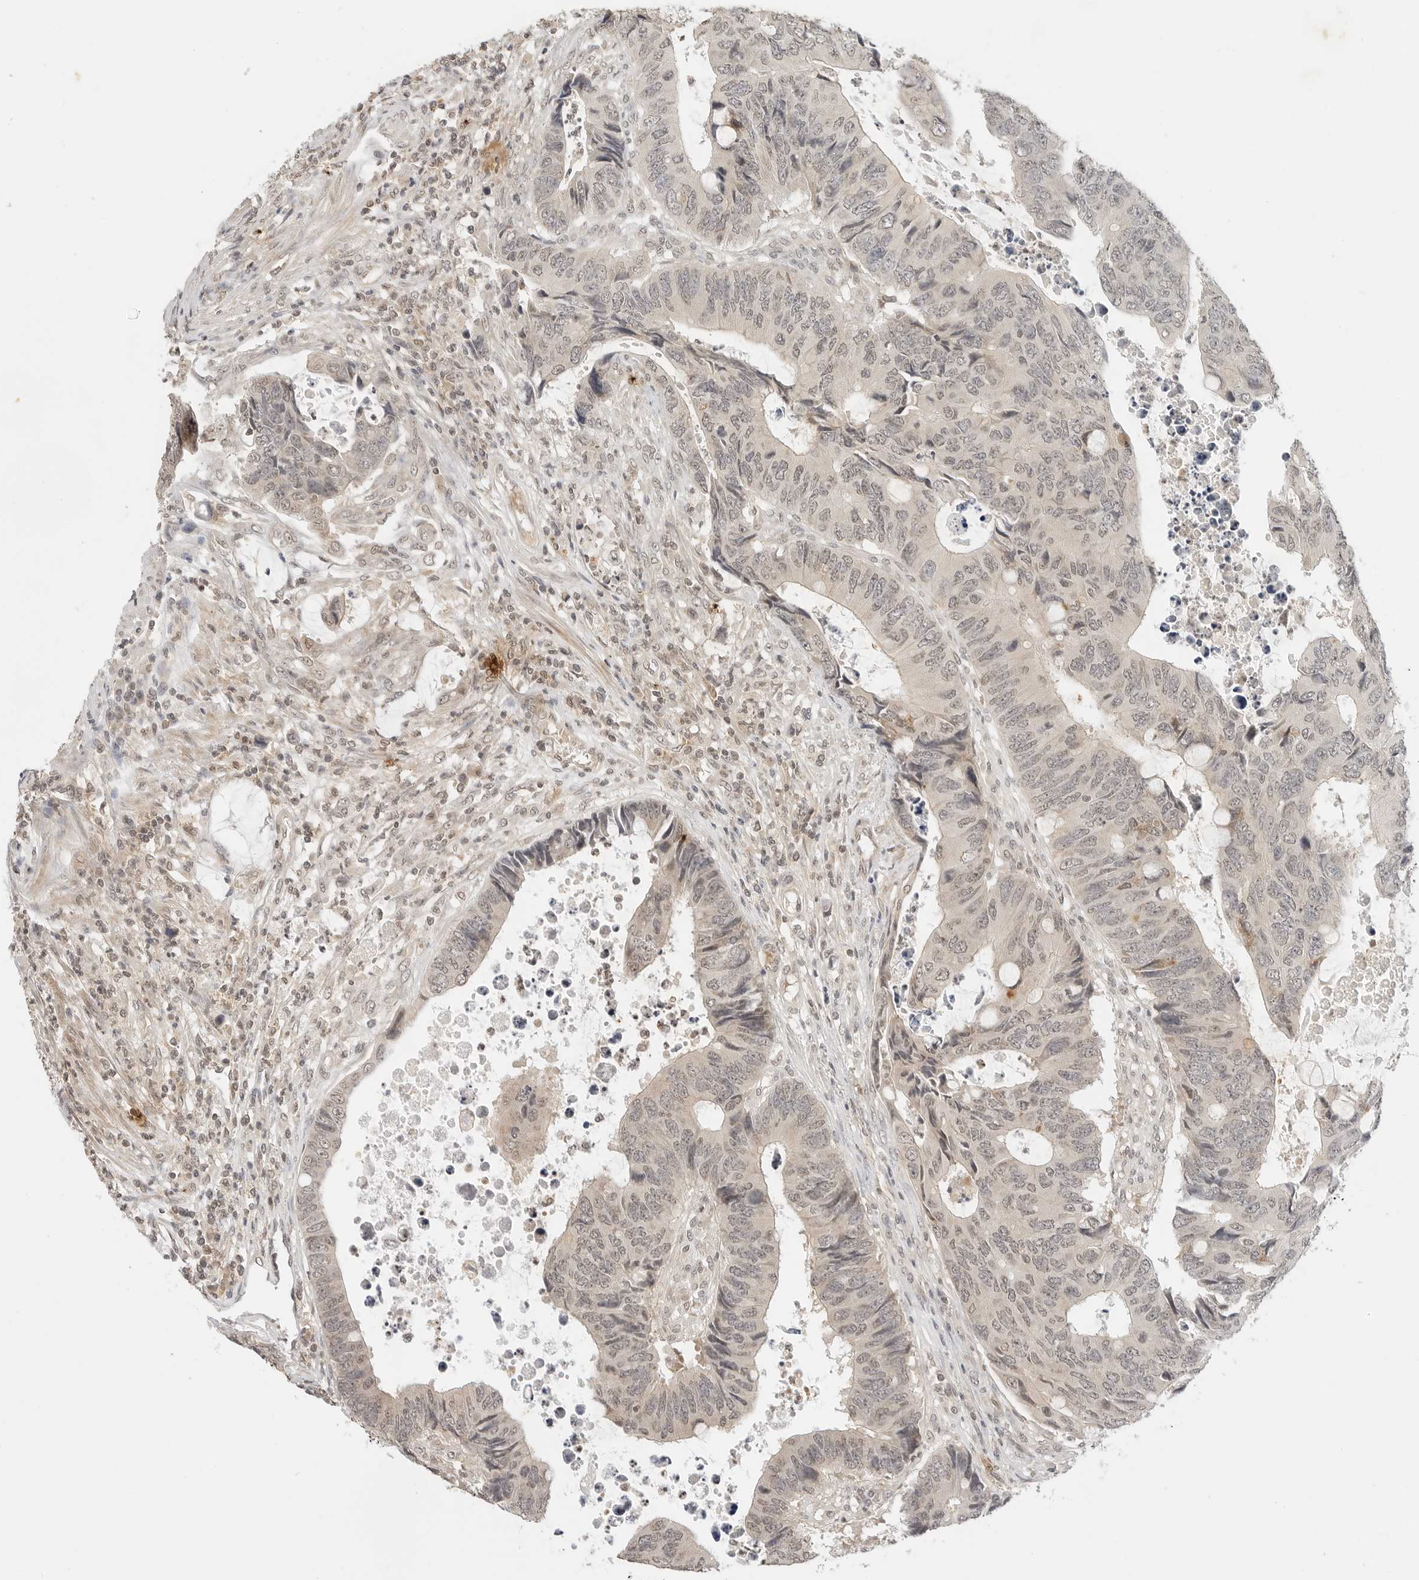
{"staining": {"intensity": "weak", "quantity": "25%-75%", "location": "nuclear"}, "tissue": "colorectal cancer", "cell_type": "Tumor cells", "image_type": "cancer", "snomed": [{"axis": "morphology", "description": "Adenocarcinoma, NOS"}, {"axis": "topography", "description": "Rectum"}], "caption": "High-power microscopy captured an immunohistochemistry histopathology image of colorectal cancer (adenocarcinoma), revealing weak nuclear positivity in about 25%-75% of tumor cells.", "gene": "GPR34", "patient": {"sex": "male", "age": 84}}